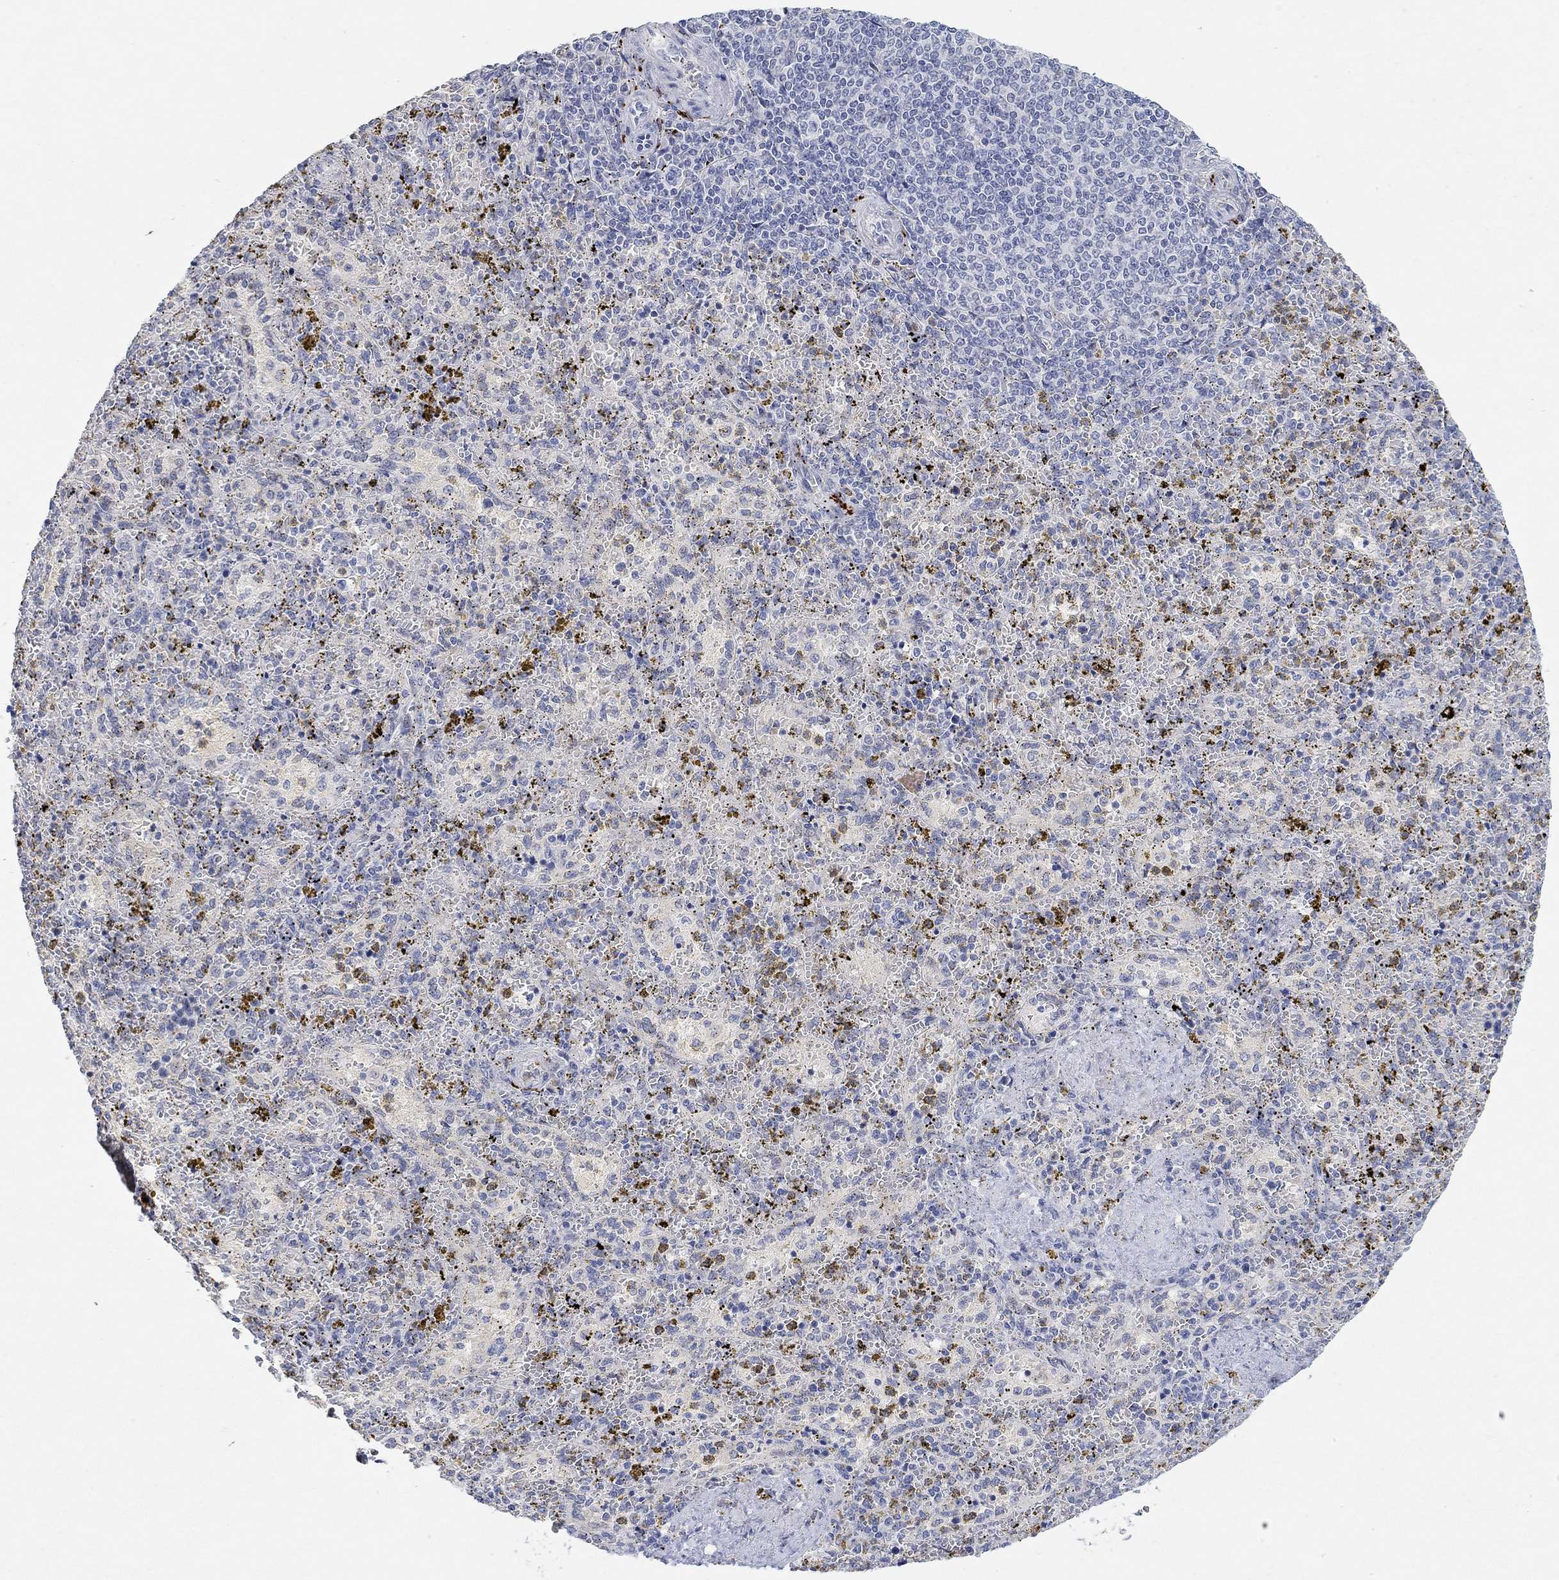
{"staining": {"intensity": "negative", "quantity": "none", "location": "none"}, "tissue": "spleen", "cell_type": "Cells in red pulp", "image_type": "normal", "snomed": [{"axis": "morphology", "description": "Normal tissue, NOS"}, {"axis": "topography", "description": "Spleen"}], "caption": "Spleen was stained to show a protein in brown. There is no significant positivity in cells in red pulp. The staining is performed using DAB (3,3'-diaminobenzidine) brown chromogen with nuclei counter-stained in using hematoxylin.", "gene": "VAT1L", "patient": {"sex": "female", "age": 50}}